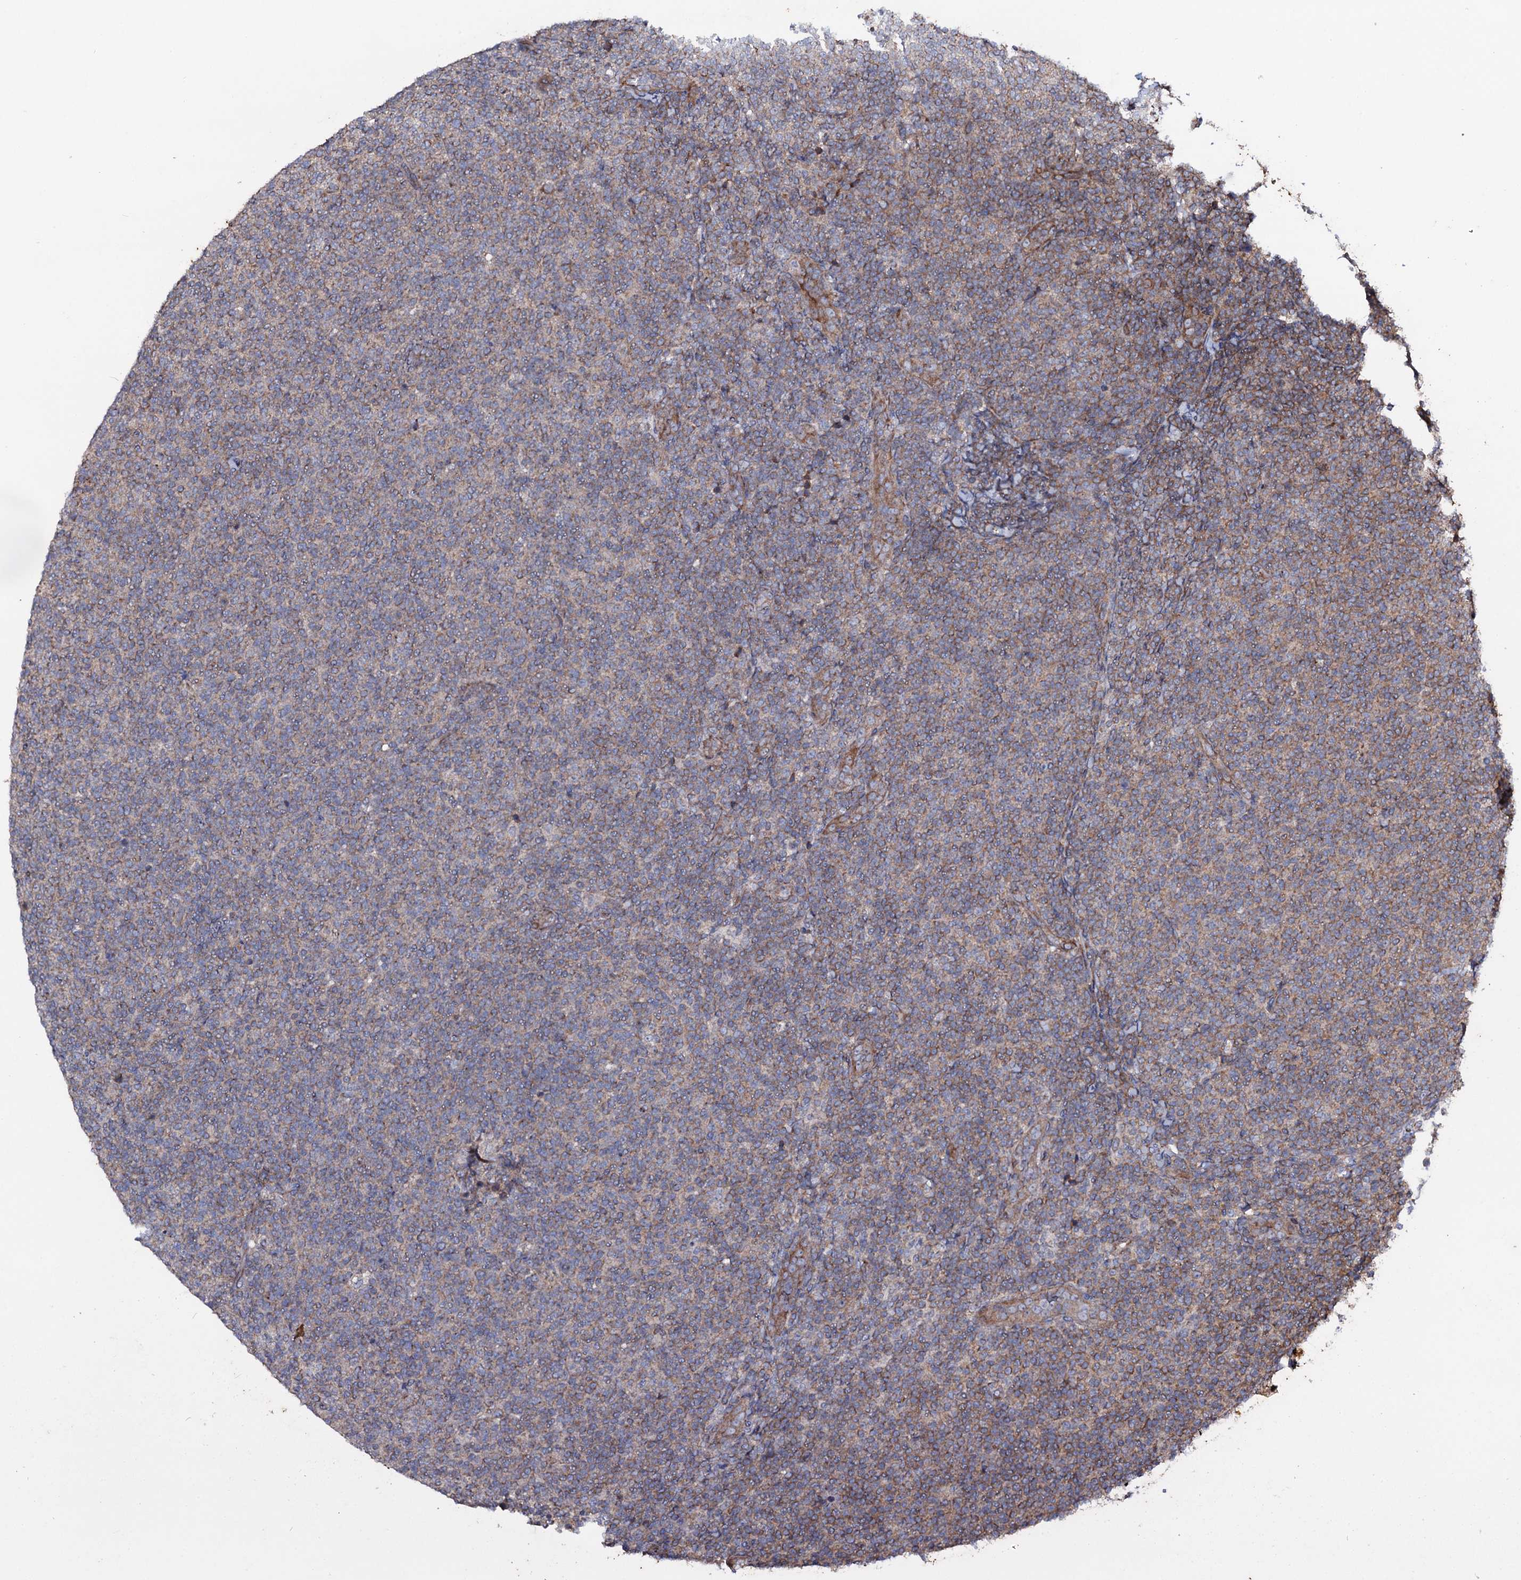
{"staining": {"intensity": "negative", "quantity": "none", "location": "none"}, "tissue": "lymphoma", "cell_type": "Tumor cells", "image_type": "cancer", "snomed": [{"axis": "morphology", "description": "Malignant lymphoma, non-Hodgkin's type, Low grade"}, {"axis": "topography", "description": "Lymph node"}], "caption": "A photomicrograph of lymphoma stained for a protein shows no brown staining in tumor cells.", "gene": "DYDC1", "patient": {"sex": "male", "age": 66}}